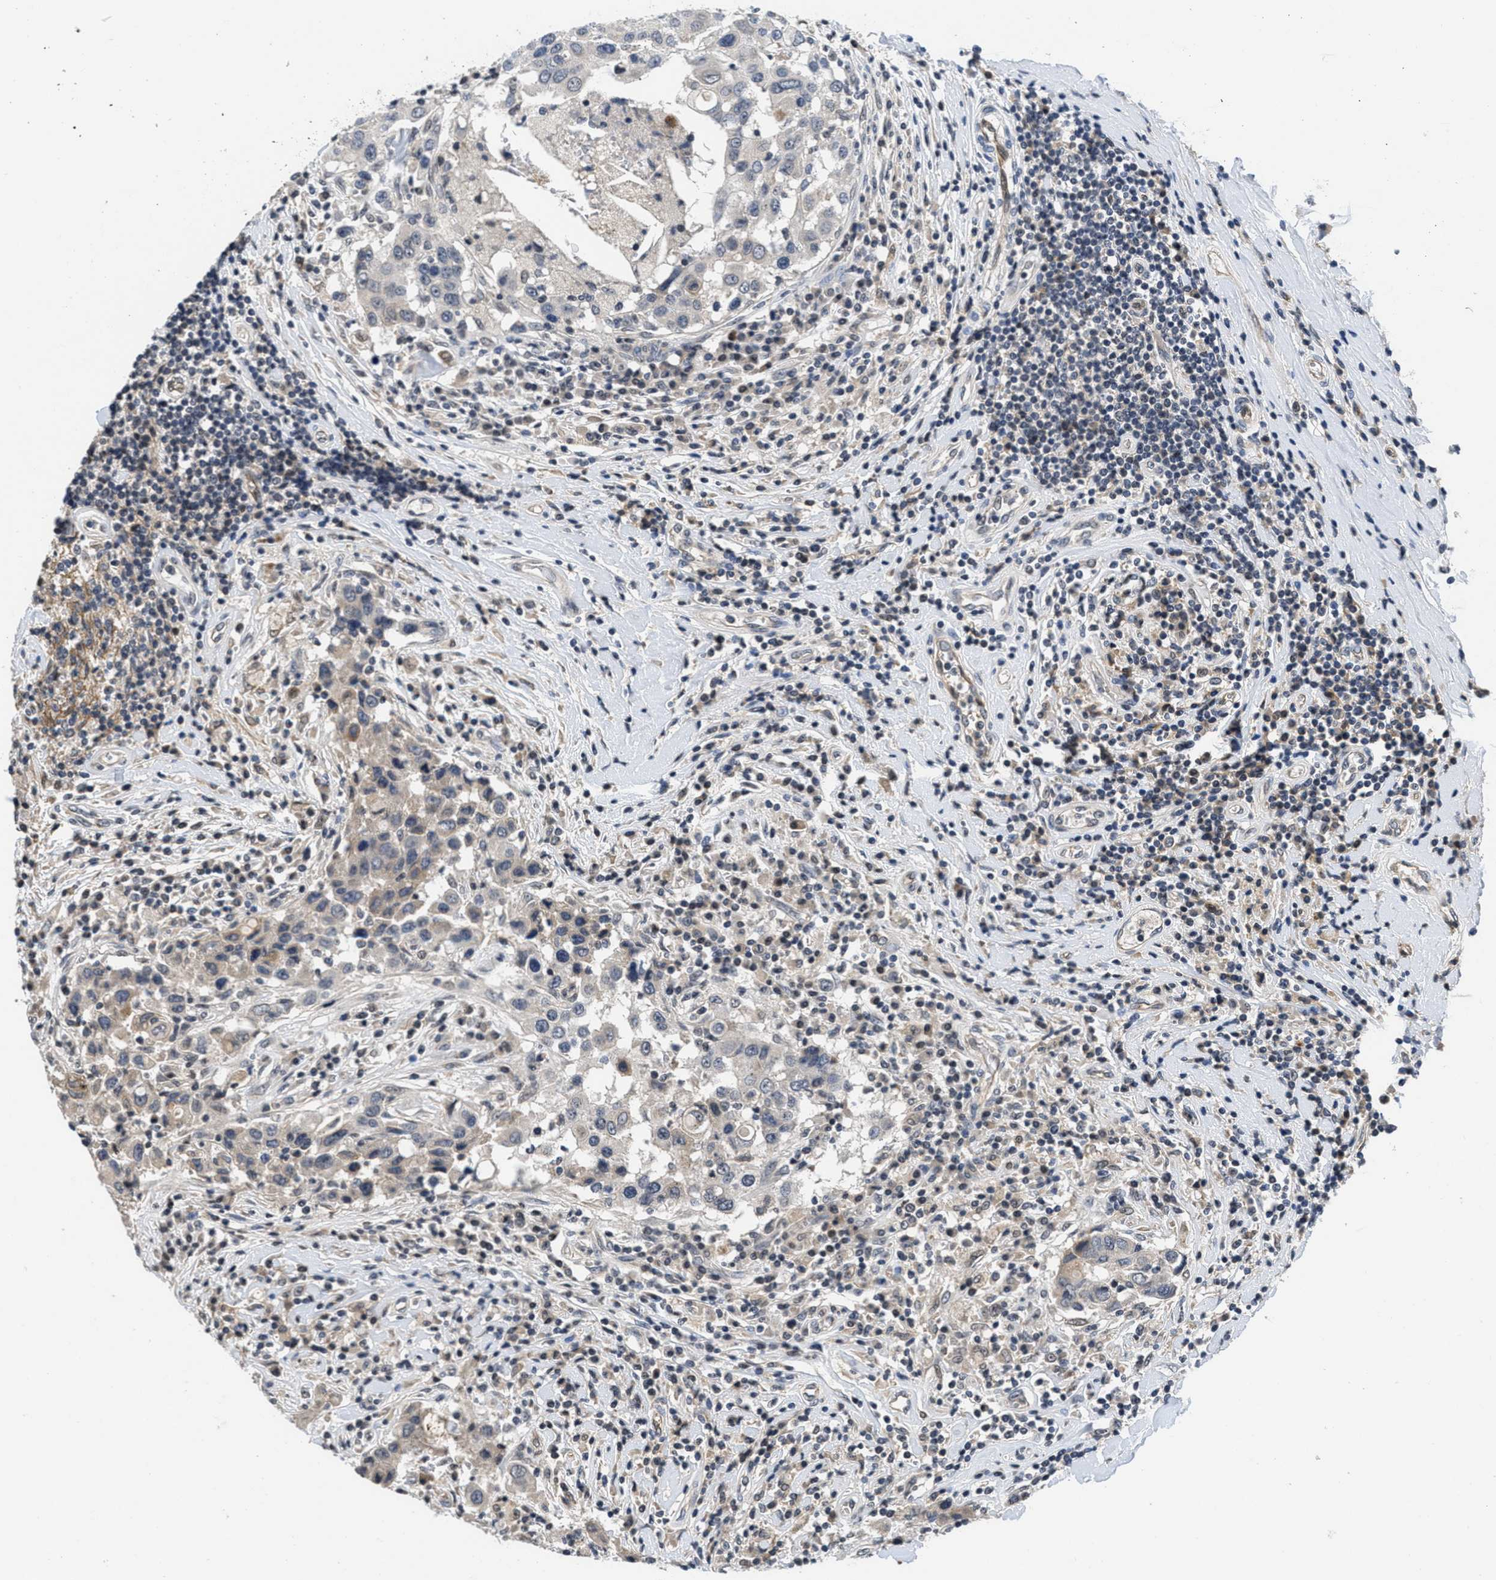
{"staining": {"intensity": "moderate", "quantity": "<25%", "location": "cytoplasmic/membranous"}, "tissue": "breast cancer", "cell_type": "Tumor cells", "image_type": "cancer", "snomed": [{"axis": "morphology", "description": "Duct carcinoma"}, {"axis": "topography", "description": "Breast"}], "caption": "Intraductal carcinoma (breast) stained for a protein reveals moderate cytoplasmic/membranous positivity in tumor cells.", "gene": "ANGPT1", "patient": {"sex": "female", "age": 27}}